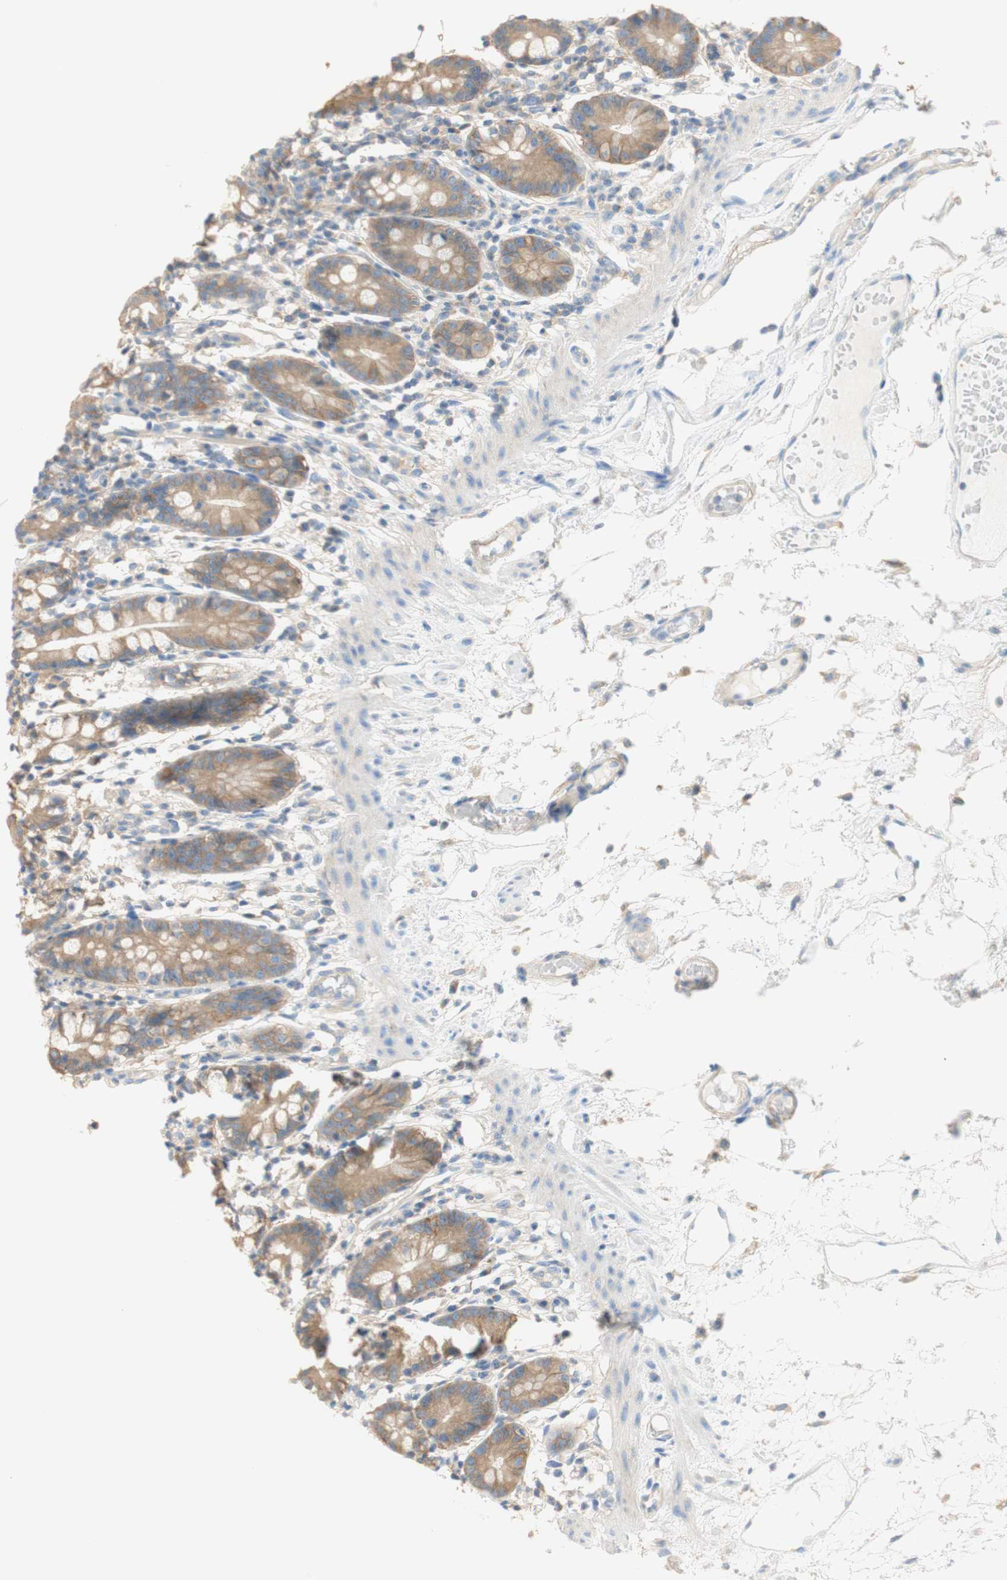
{"staining": {"intensity": "weak", "quantity": ">75%", "location": "cytoplasmic/membranous"}, "tissue": "small intestine", "cell_type": "Glandular cells", "image_type": "normal", "snomed": [{"axis": "morphology", "description": "Normal tissue, NOS"}, {"axis": "morphology", "description": "Cystadenocarcinoma, serous, Metastatic site"}, {"axis": "topography", "description": "Small intestine"}], "caption": "Weak cytoplasmic/membranous protein staining is identified in approximately >75% of glandular cells in small intestine.", "gene": "ATP2B1", "patient": {"sex": "female", "age": 61}}